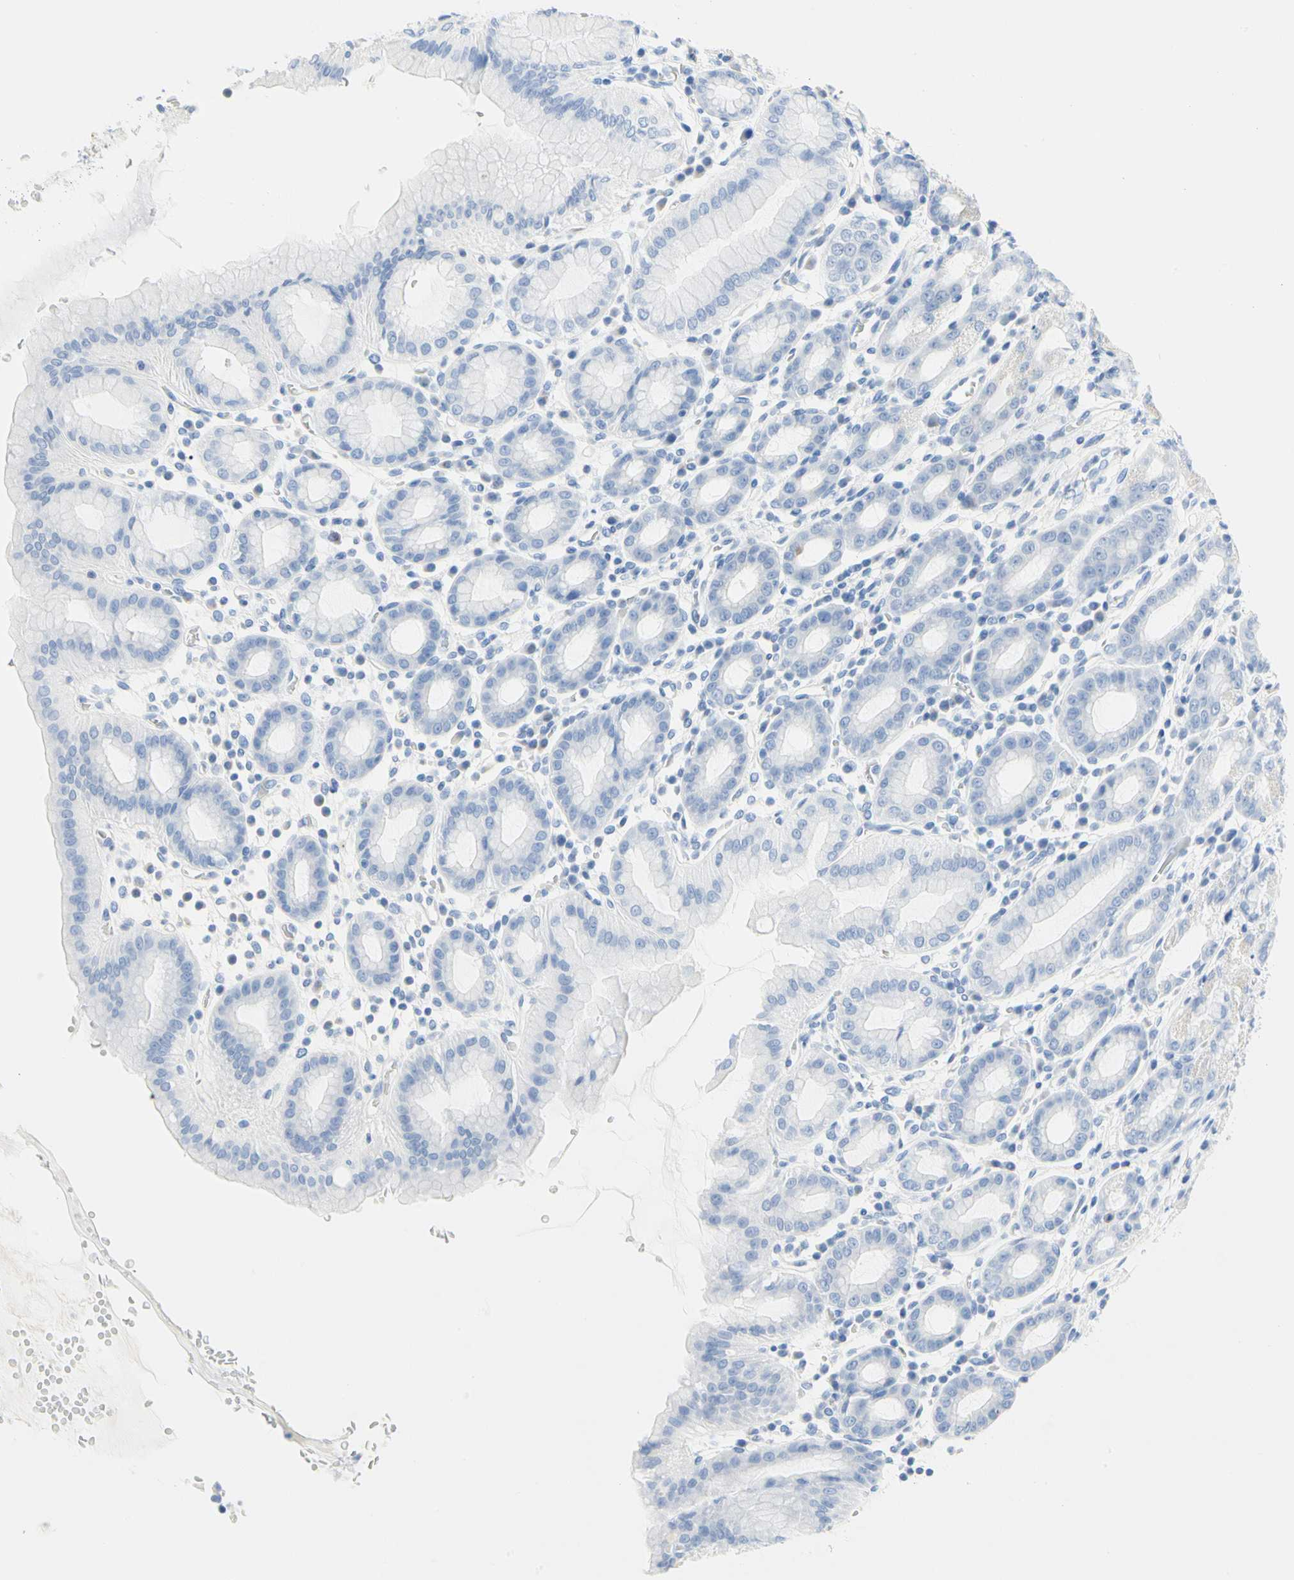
{"staining": {"intensity": "negative", "quantity": "none", "location": "none"}, "tissue": "stomach", "cell_type": "Glandular cells", "image_type": "normal", "snomed": [{"axis": "morphology", "description": "Normal tissue, NOS"}, {"axis": "topography", "description": "Stomach, upper"}], "caption": "IHC of benign human stomach exhibits no positivity in glandular cells. (Stains: DAB (3,3'-diaminobenzidine) IHC with hematoxylin counter stain, Microscopy: brightfield microscopy at high magnification).", "gene": "TUBA1A", "patient": {"sex": "male", "age": 68}}